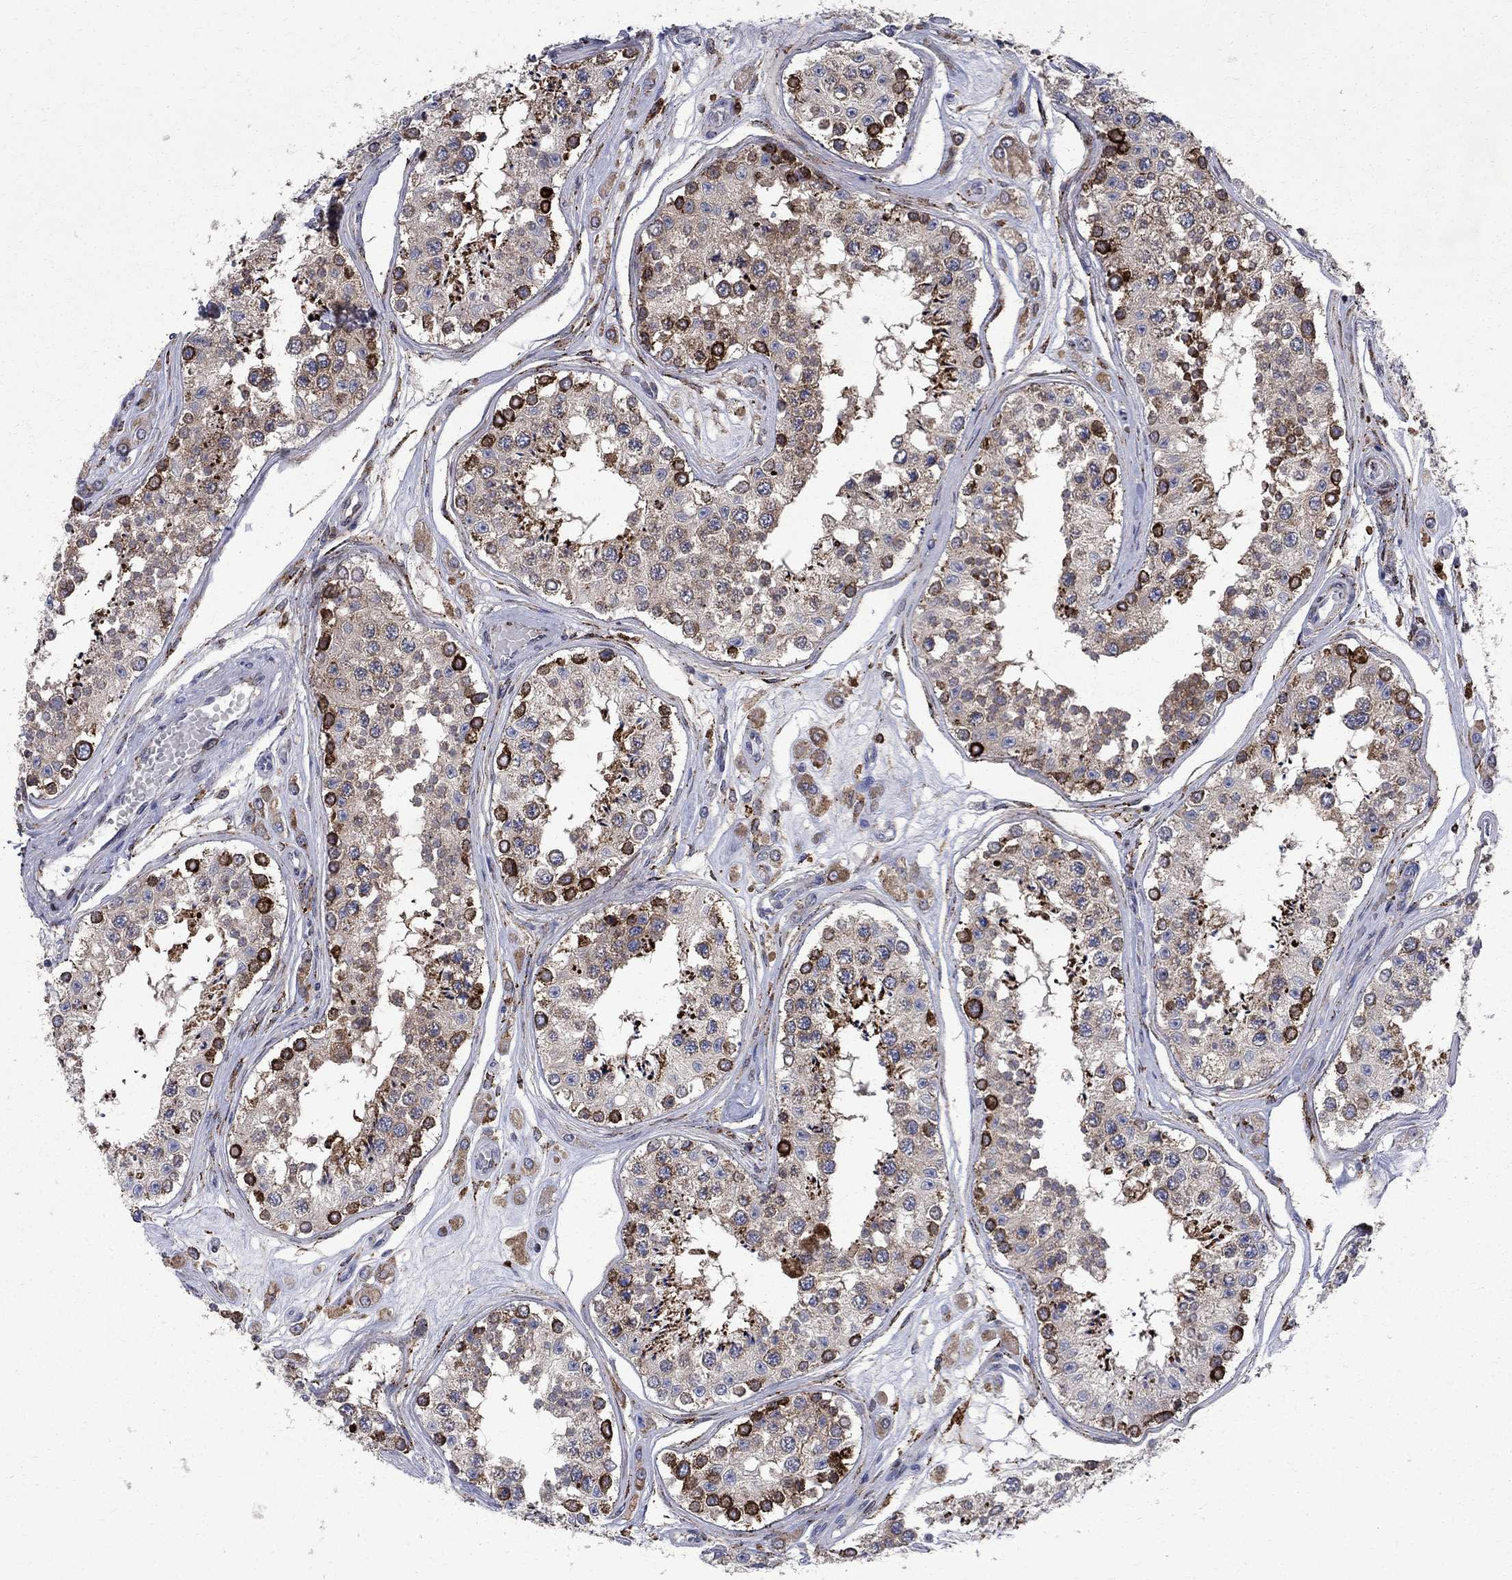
{"staining": {"intensity": "strong", "quantity": "<25%", "location": "cytoplasmic/membranous,nuclear"}, "tissue": "testis", "cell_type": "Cells in seminiferous ducts", "image_type": "normal", "snomed": [{"axis": "morphology", "description": "Normal tissue, NOS"}, {"axis": "topography", "description": "Testis"}], "caption": "A medium amount of strong cytoplasmic/membranous,nuclear staining is seen in about <25% of cells in seminiferous ducts in benign testis. Ihc stains the protein in brown and the nuclei are stained blue.", "gene": "CAB39L", "patient": {"sex": "male", "age": 25}}